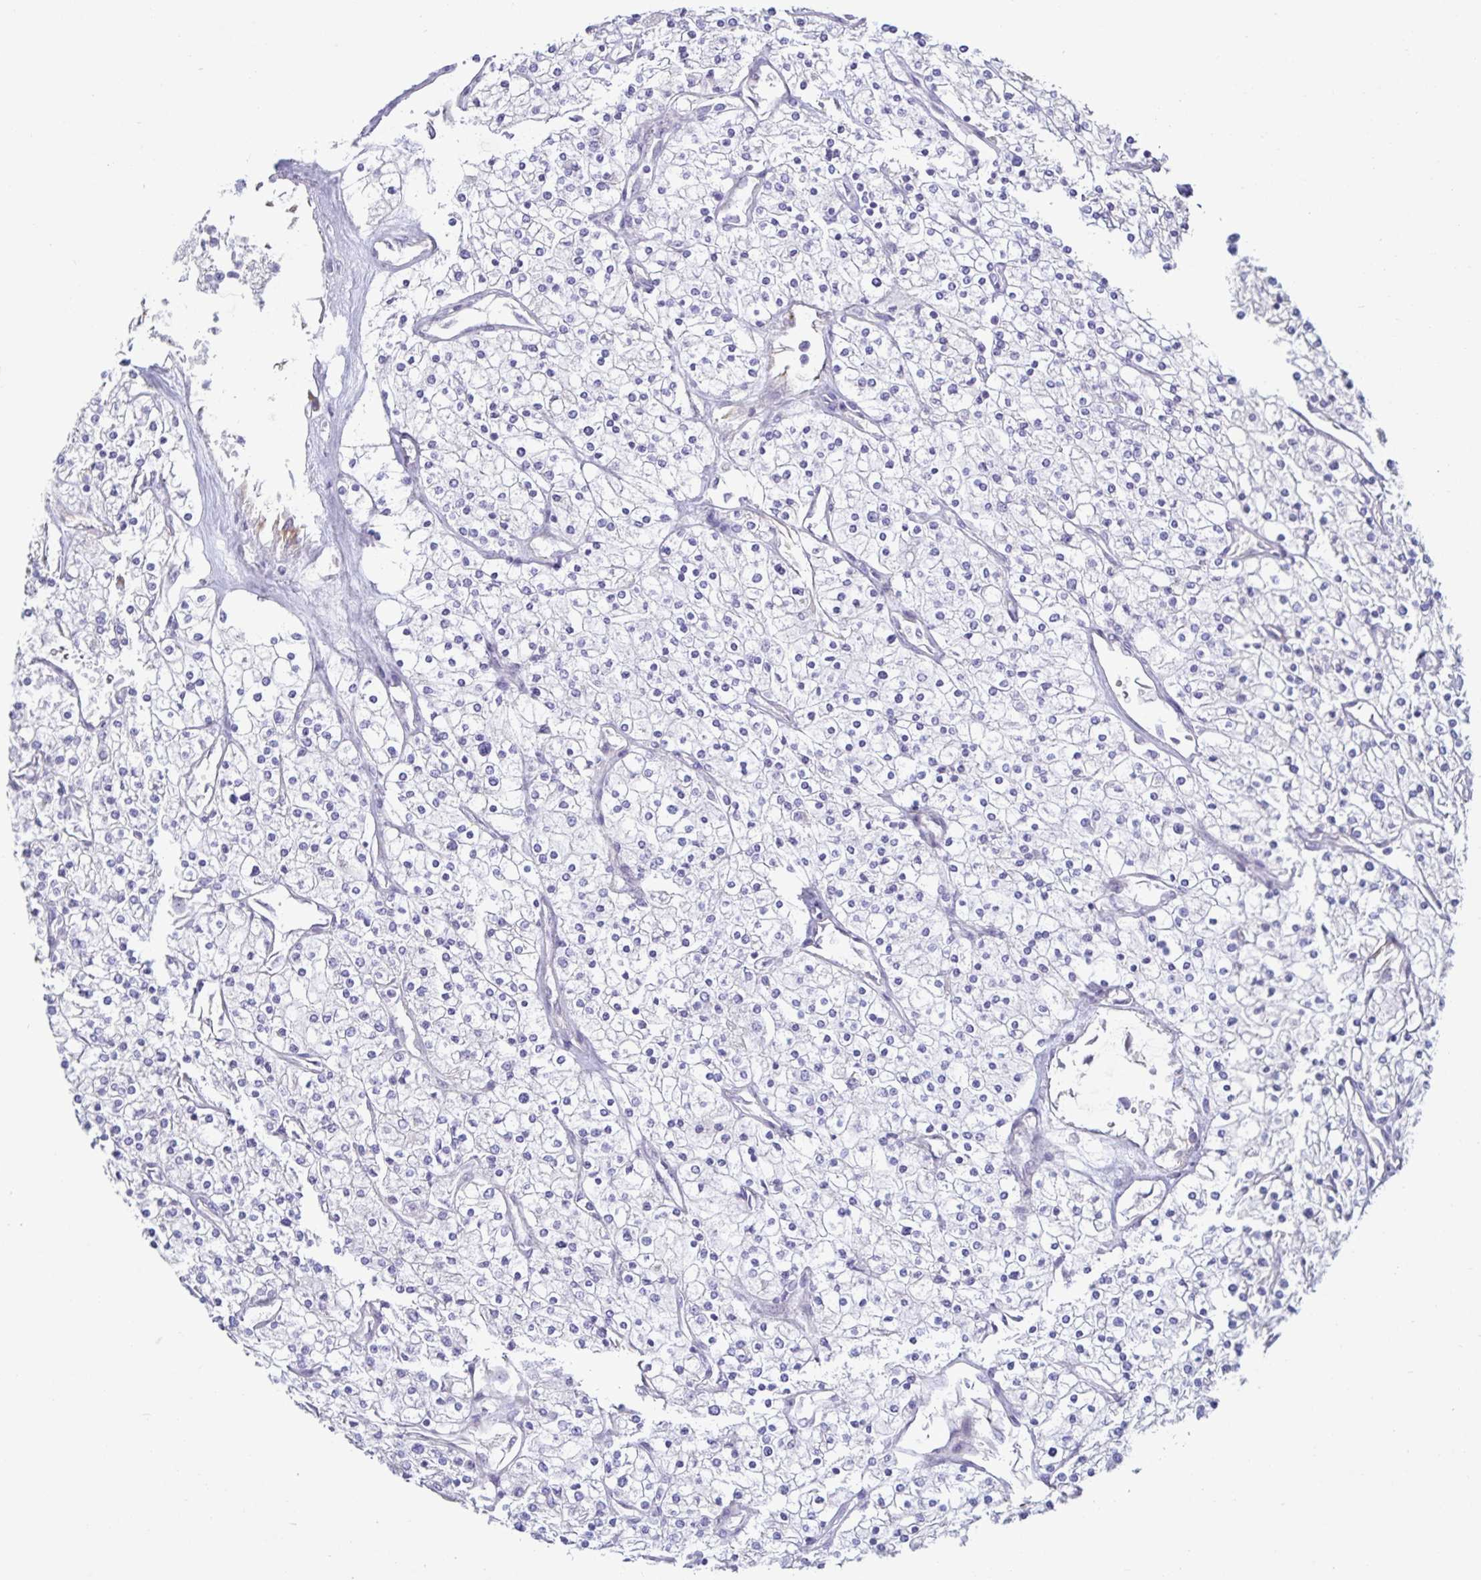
{"staining": {"intensity": "negative", "quantity": "none", "location": "none"}, "tissue": "renal cancer", "cell_type": "Tumor cells", "image_type": "cancer", "snomed": [{"axis": "morphology", "description": "Adenocarcinoma, NOS"}, {"axis": "topography", "description": "Kidney"}], "caption": "Immunohistochemistry of human renal adenocarcinoma reveals no positivity in tumor cells.", "gene": "SPAG4", "patient": {"sex": "male", "age": 80}}